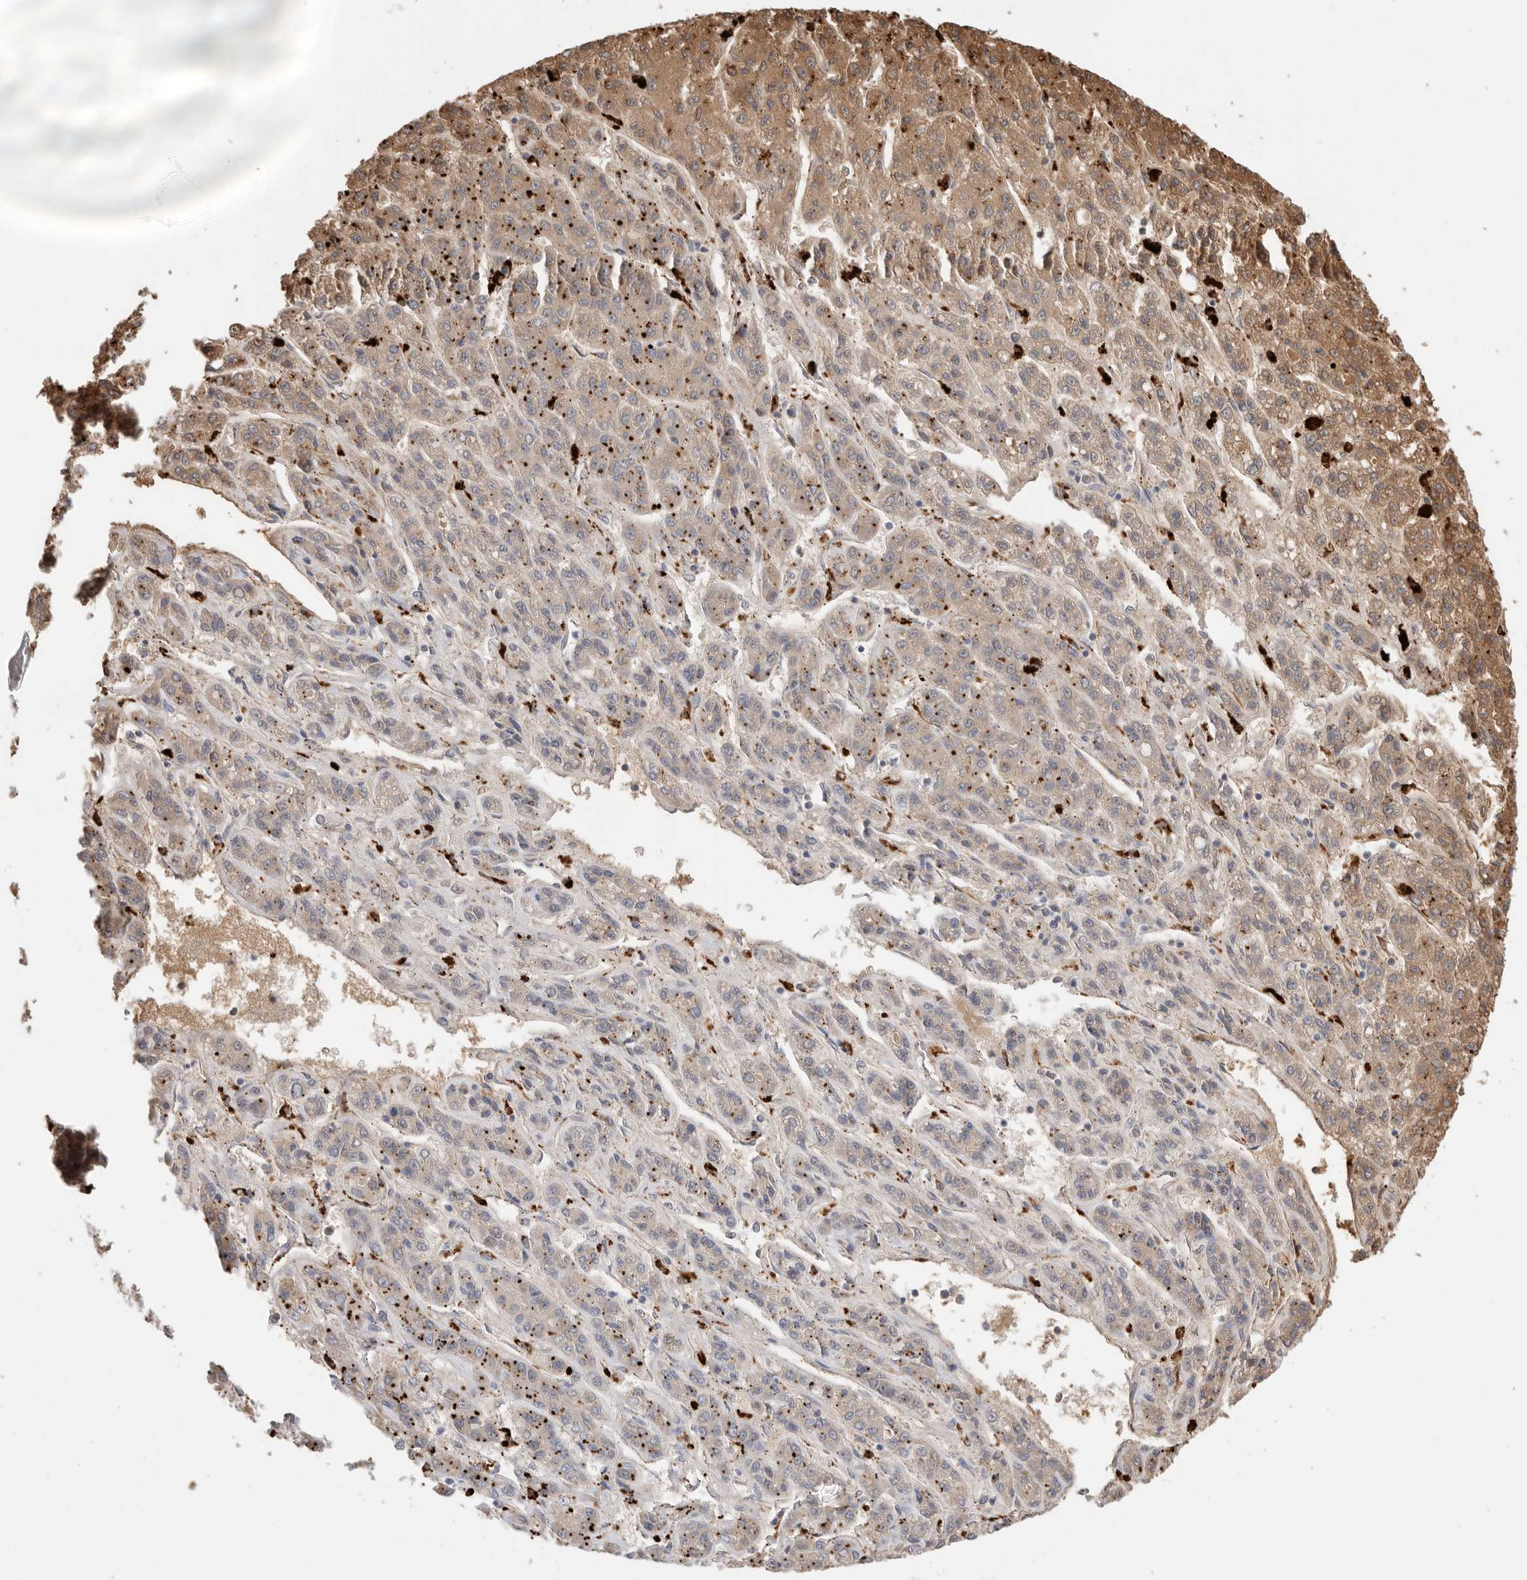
{"staining": {"intensity": "strong", "quantity": ">75%", "location": "cytoplasmic/membranous"}, "tissue": "liver cancer", "cell_type": "Tumor cells", "image_type": "cancer", "snomed": [{"axis": "morphology", "description": "Carcinoma, Hepatocellular, NOS"}, {"axis": "topography", "description": "Liver"}], "caption": "High-magnification brightfield microscopy of liver hepatocellular carcinoma stained with DAB (brown) and counterstained with hematoxylin (blue). tumor cells exhibit strong cytoplasmic/membranous positivity is present in about>75% of cells. (IHC, brightfield microscopy, high magnification).", "gene": "GGH", "patient": {"sex": "male", "age": 70}}